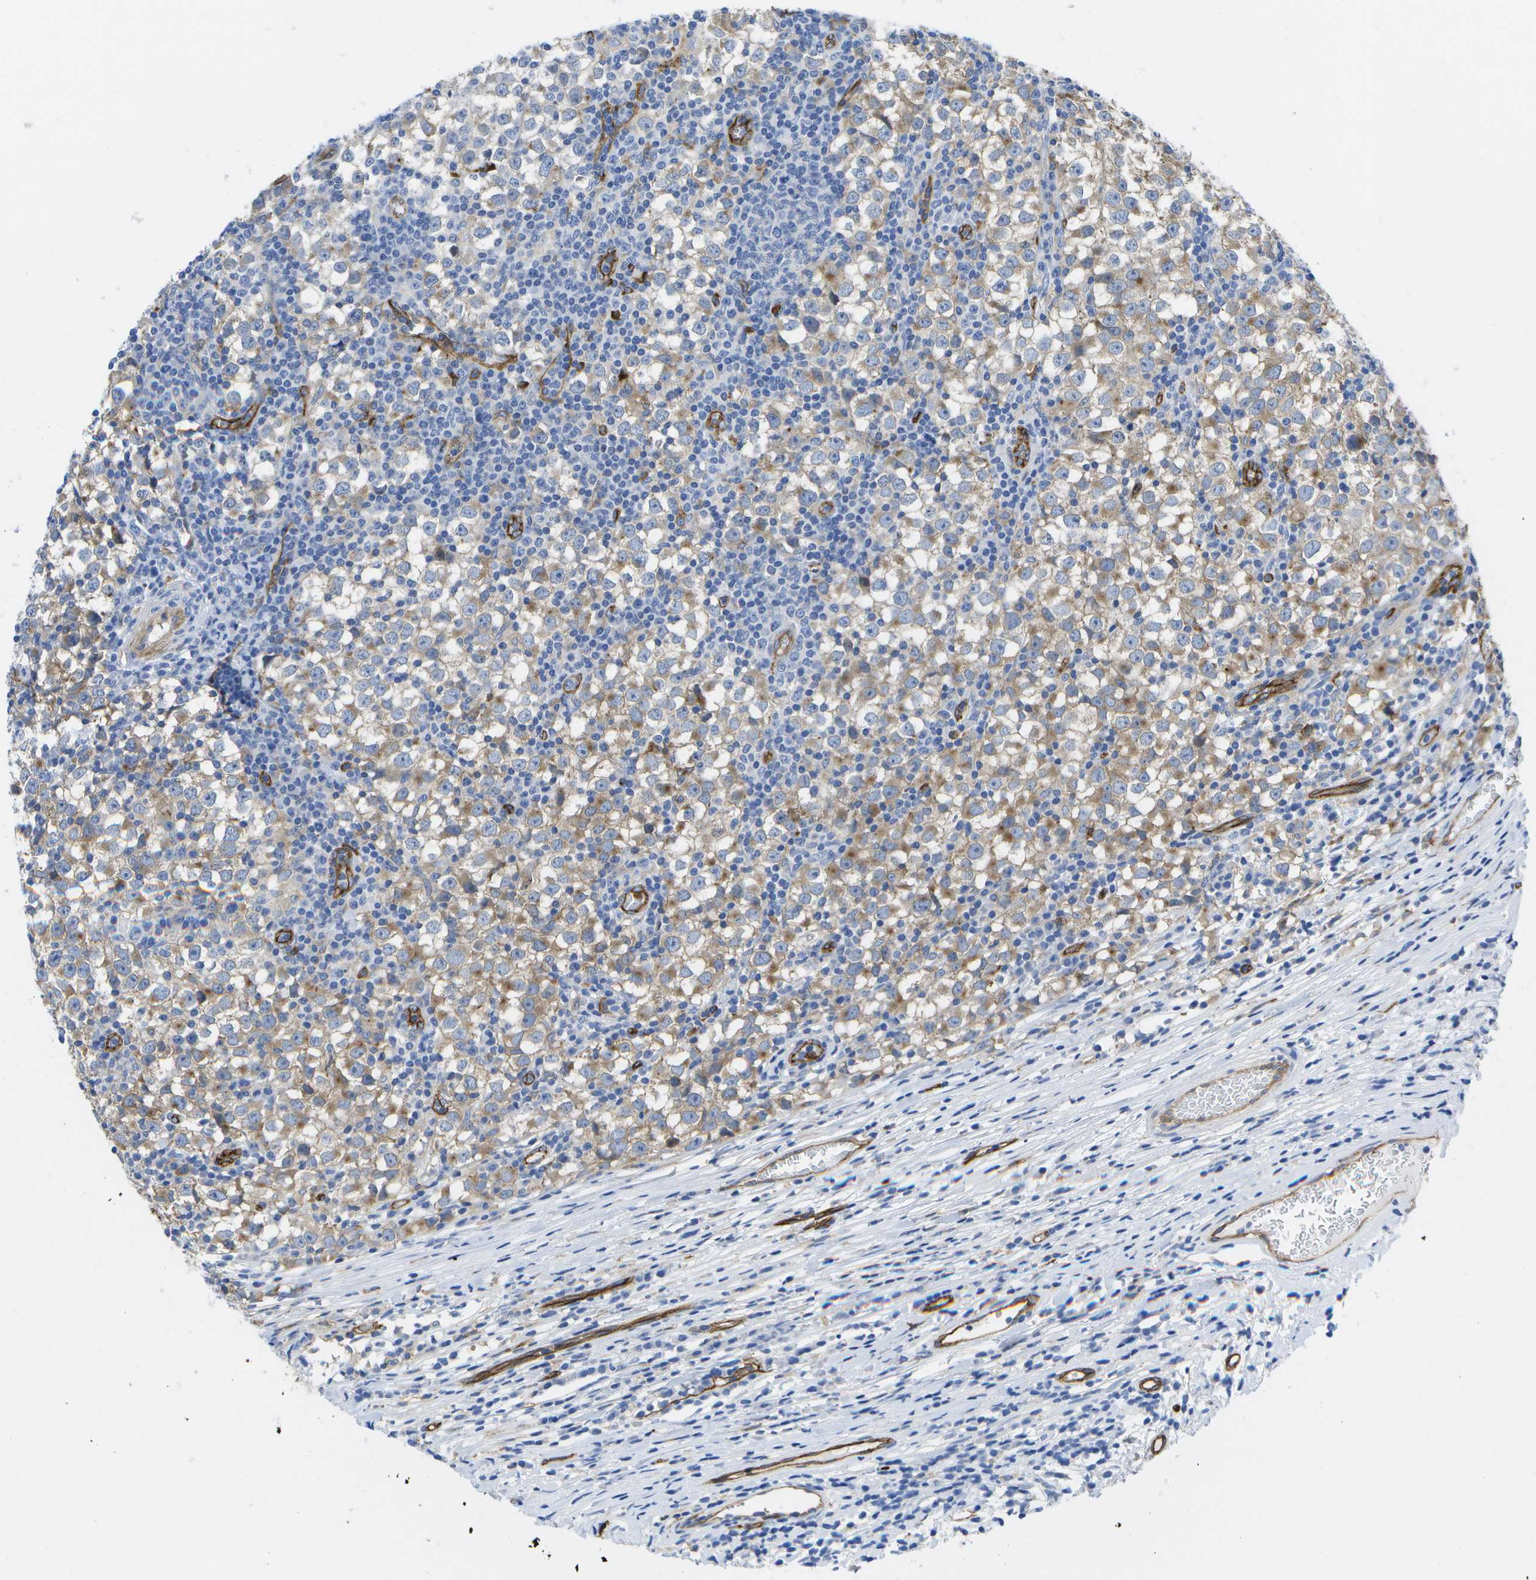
{"staining": {"intensity": "negative", "quantity": "none", "location": "none"}, "tissue": "testis cancer", "cell_type": "Tumor cells", "image_type": "cancer", "snomed": [{"axis": "morphology", "description": "Seminoma, NOS"}, {"axis": "topography", "description": "Testis"}], "caption": "IHC image of neoplastic tissue: seminoma (testis) stained with DAB demonstrates no significant protein staining in tumor cells. The staining is performed using DAB (3,3'-diaminobenzidine) brown chromogen with nuclei counter-stained in using hematoxylin.", "gene": "DYSF", "patient": {"sex": "male", "age": 65}}